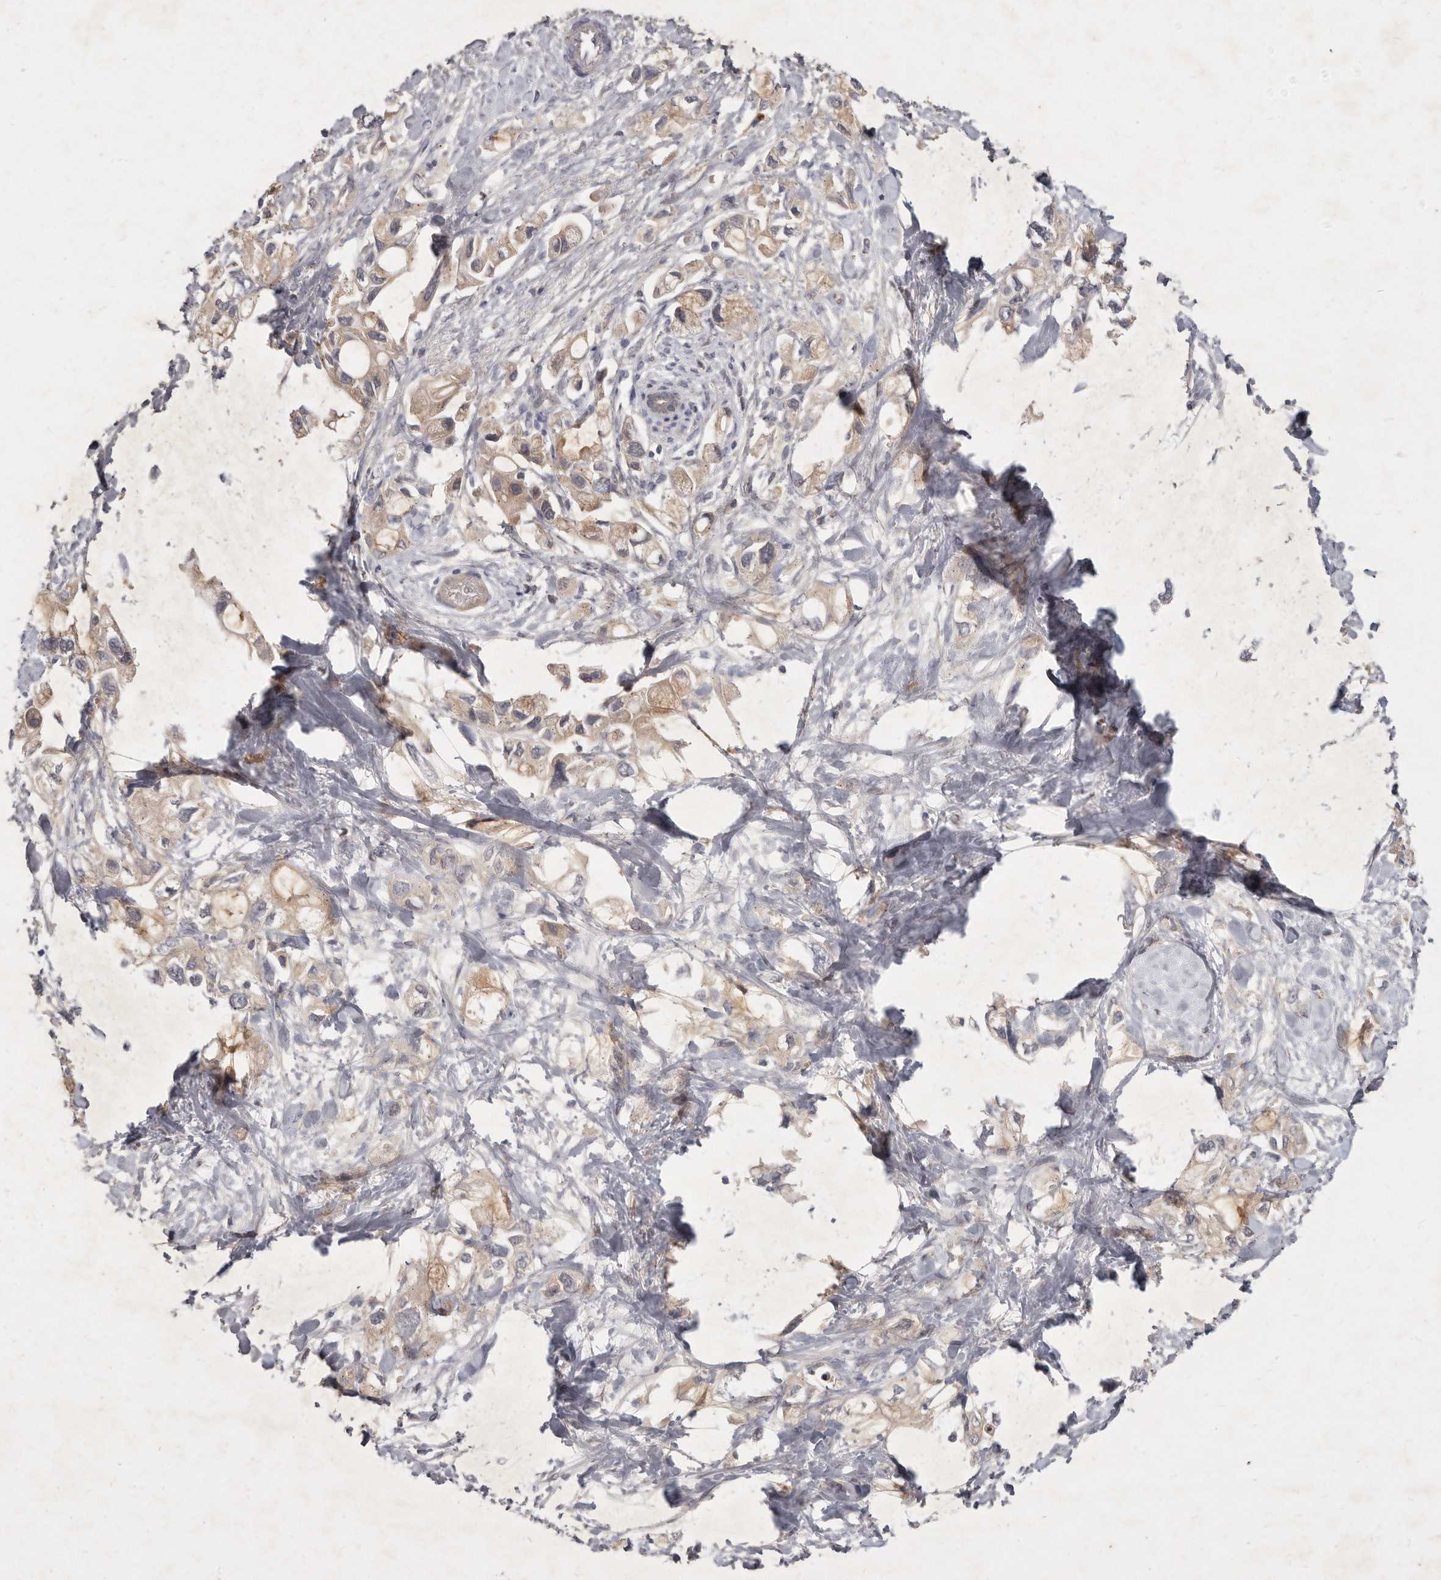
{"staining": {"intensity": "weak", "quantity": "25%-75%", "location": "cytoplasmic/membranous"}, "tissue": "pancreatic cancer", "cell_type": "Tumor cells", "image_type": "cancer", "snomed": [{"axis": "morphology", "description": "Adenocarcinoma, NOS"}, {"axis": "topography", "description": "Pancreas"}], "caption": "Immunohistochemistry photomicrograph of pancreatic cancer stained for a protein (brown), which shows low levels of weak cytoplasmic/membranous positivity in about 25%-75% of tumor cells.", "gene": "SLC22A1", "patient": {"sex": "female", "age": 56}}